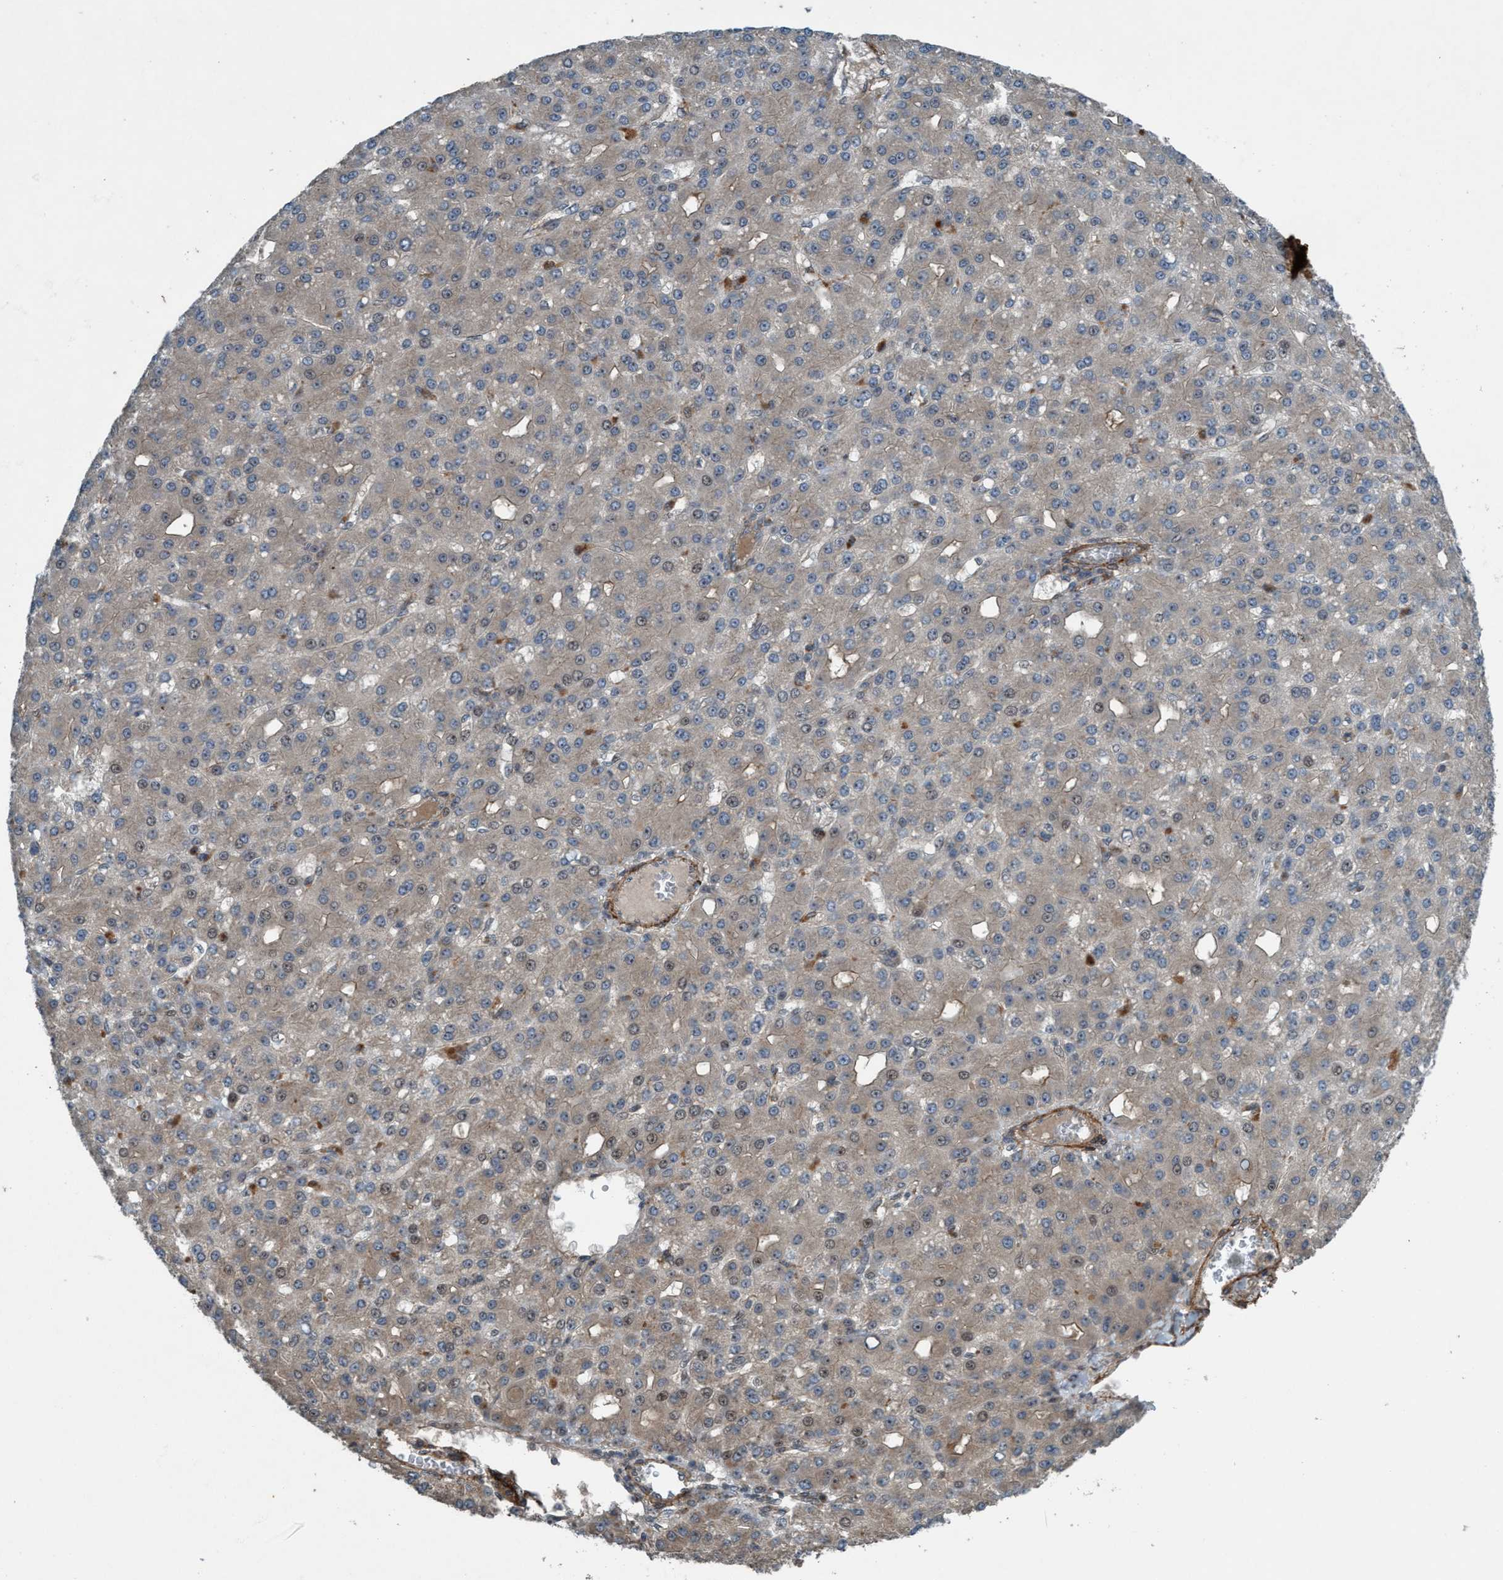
{"staining": {"intensity": "moderate", "quantity": "25%-75%", "location": "cytoplasmic/membranous,nuclear"}, "tissue": "liver cancer", "cell_type": "Tumor cells", "image_type": "cancer", "snomed": [{"axis": "morphology", "description": "Carcinoma, Hepatocellular, NOS"}, {"axis": "topography", "description": "Liver"}], "caption": "IHC photomicrograph of human liver cancer (hepatocellular carcinoma) stained for a protein (brown), which reveals medium levels of moderate cytoplasmic/membranous and nuclear staining in about 25%-75% of tumor cells.", "gene": "NISCH", "patient": {"sex": "male", "age": 67}}